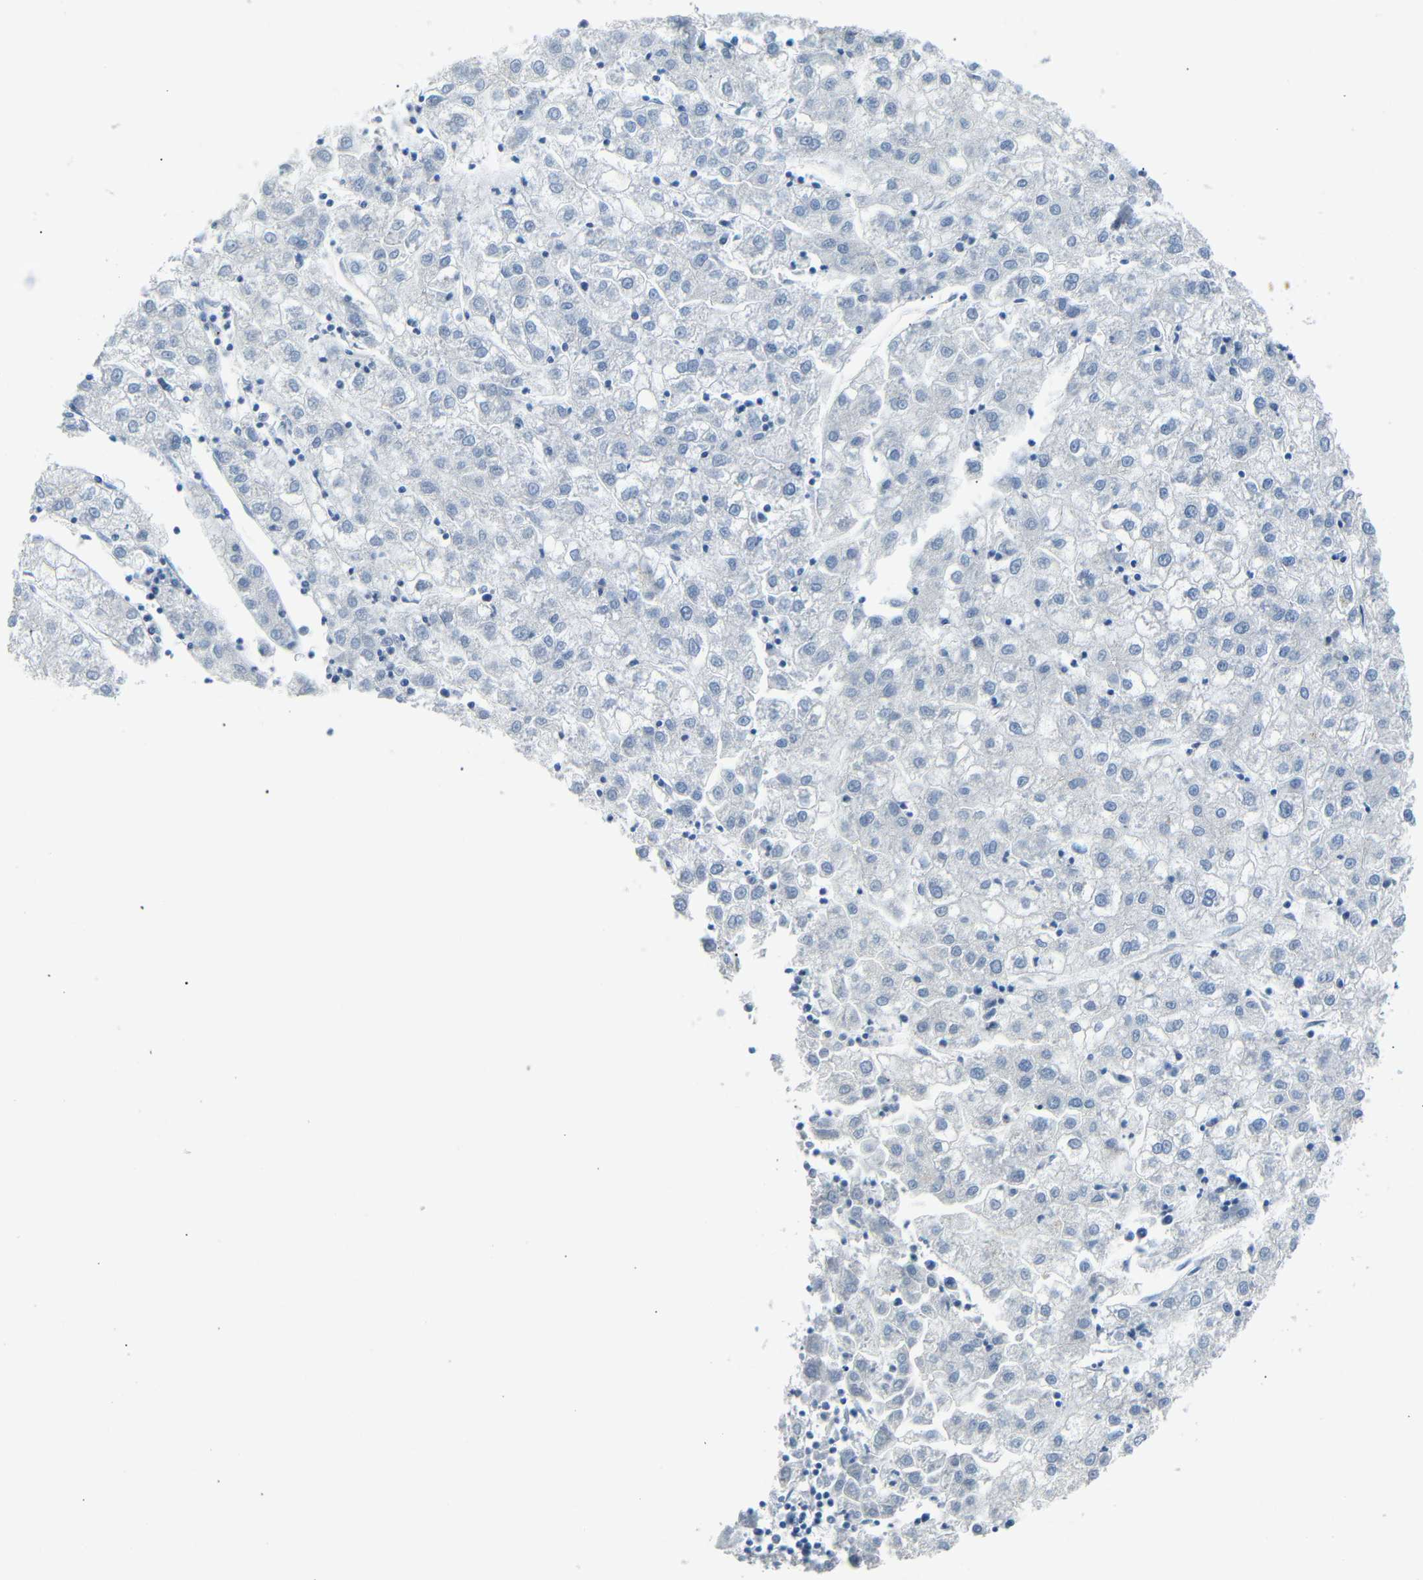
{"staining": {"intensity": "negative", "quantity": "none", "location": "none"}, "tissue": "liver cancer", "cell_type": "Tumor cells", "image_type": "cancer", "snomed": [{"axis": "morphology", "description": "Carcinoma, Hepatocellular, NOS"}, {"axis": "topography", "description": "Liver"}], "caption": "Tumor cells show no significant expression in liver hepatocellular carcinoma. Brightfield microscopy of immunohistochemistry stained with DAB (brown) and hematoxylin (blue), captured at high magnification.", "gene": "DCP1A", "patient": {"sex": "male", "age": 72}}